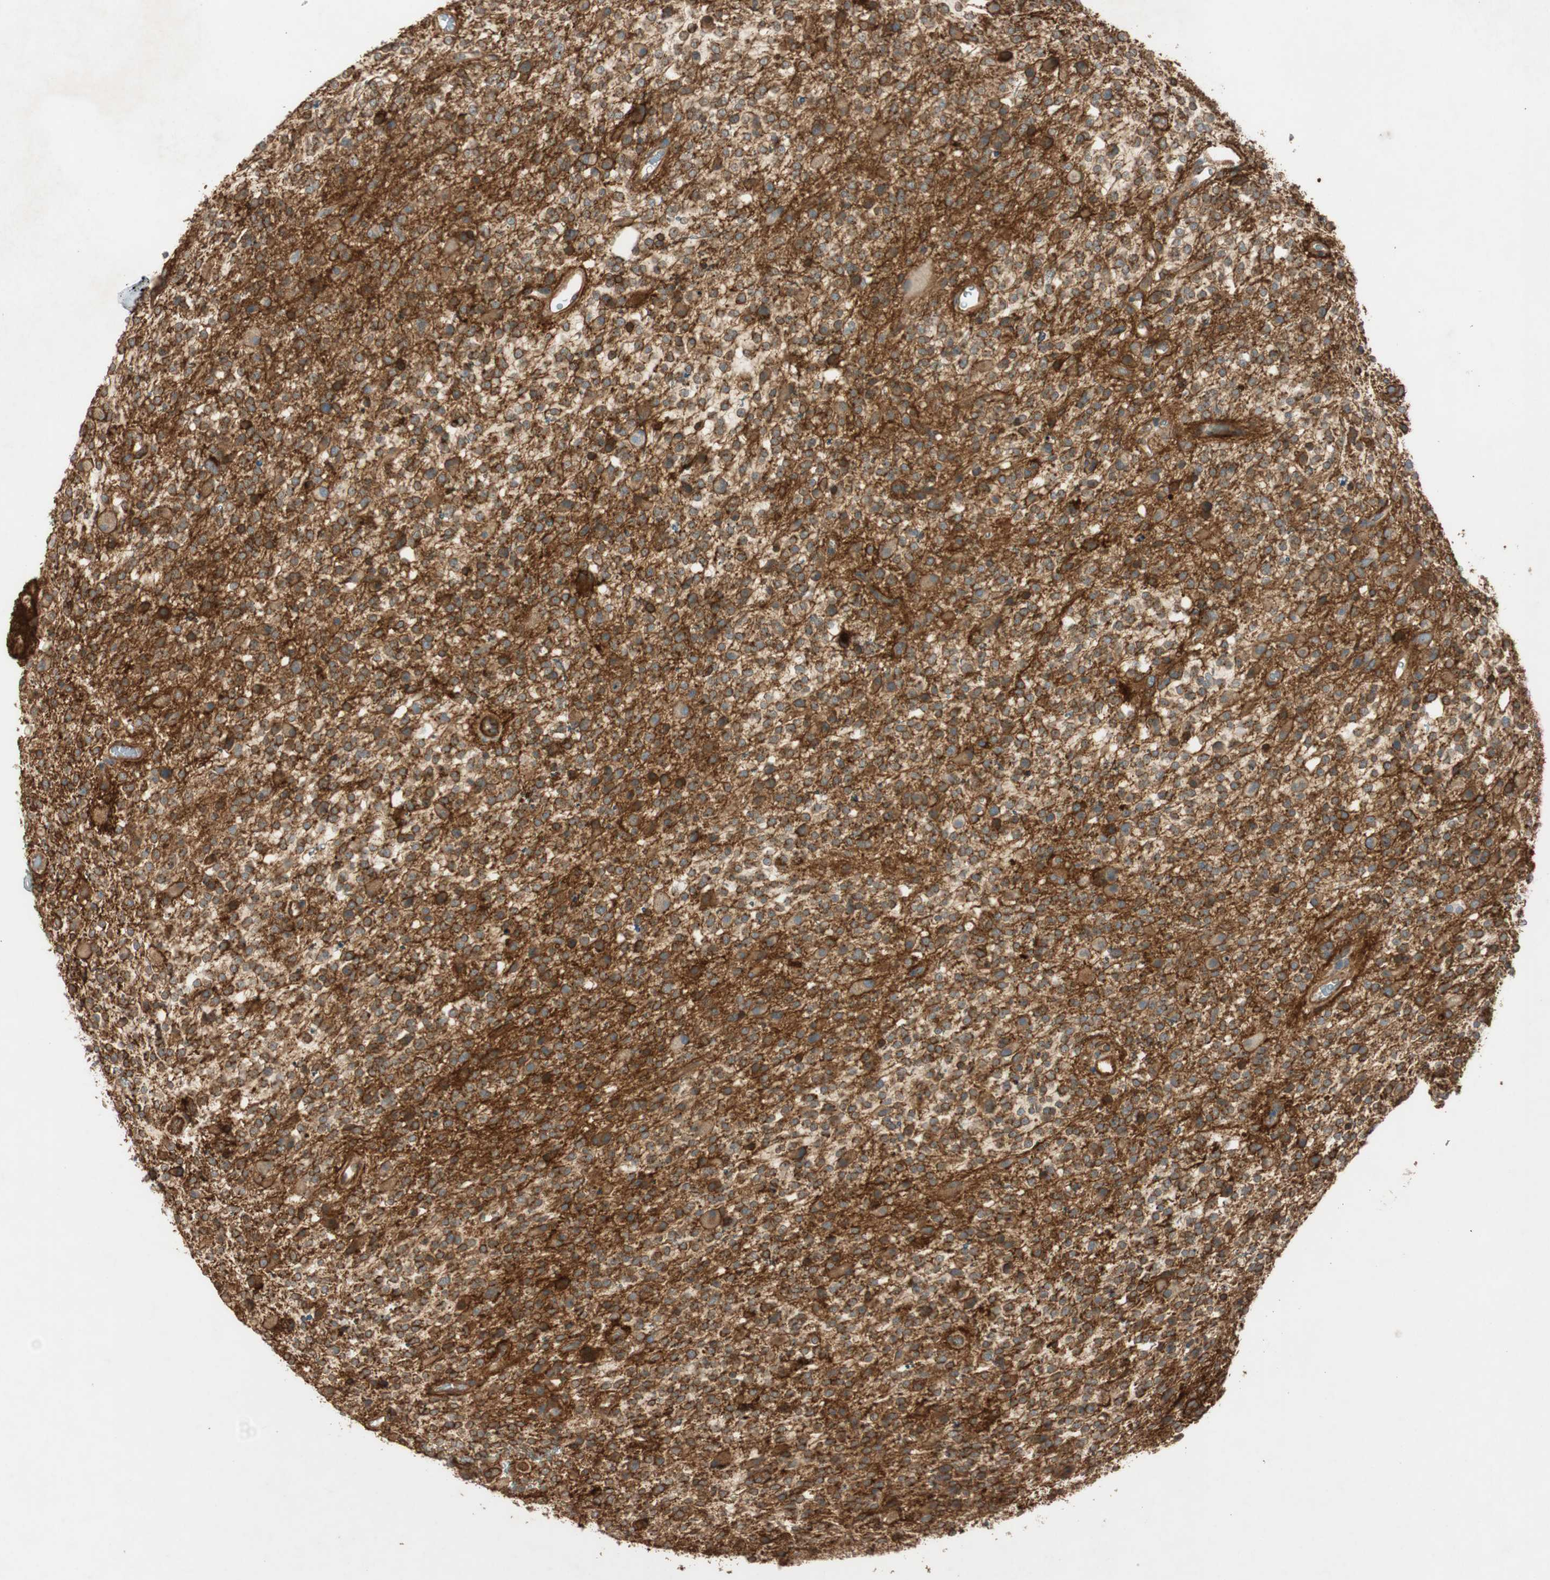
{"staining": {"intensity": "strong", "quantity": ">75%", "location": "cytoplasmic/membranous"}, "tissue": "glioma", "cell_type": "Tumor cells", "image_type": "cancer", "snomed": [{"axis": "morphology", "description": "Glioma, malignant, High grade"}, {"axis": "topography", "description": "Brain"}], "caption": "Glioma was stained to show a protein in brown. There is high levels of strong cytoplasmic/membranous expression in approximately >75% of tumor cells. (Brightfield microscopy of DAB IHC at high magnification).", "gene": "BTN3A3", "patient": {"sex": "male", "age": 48}}